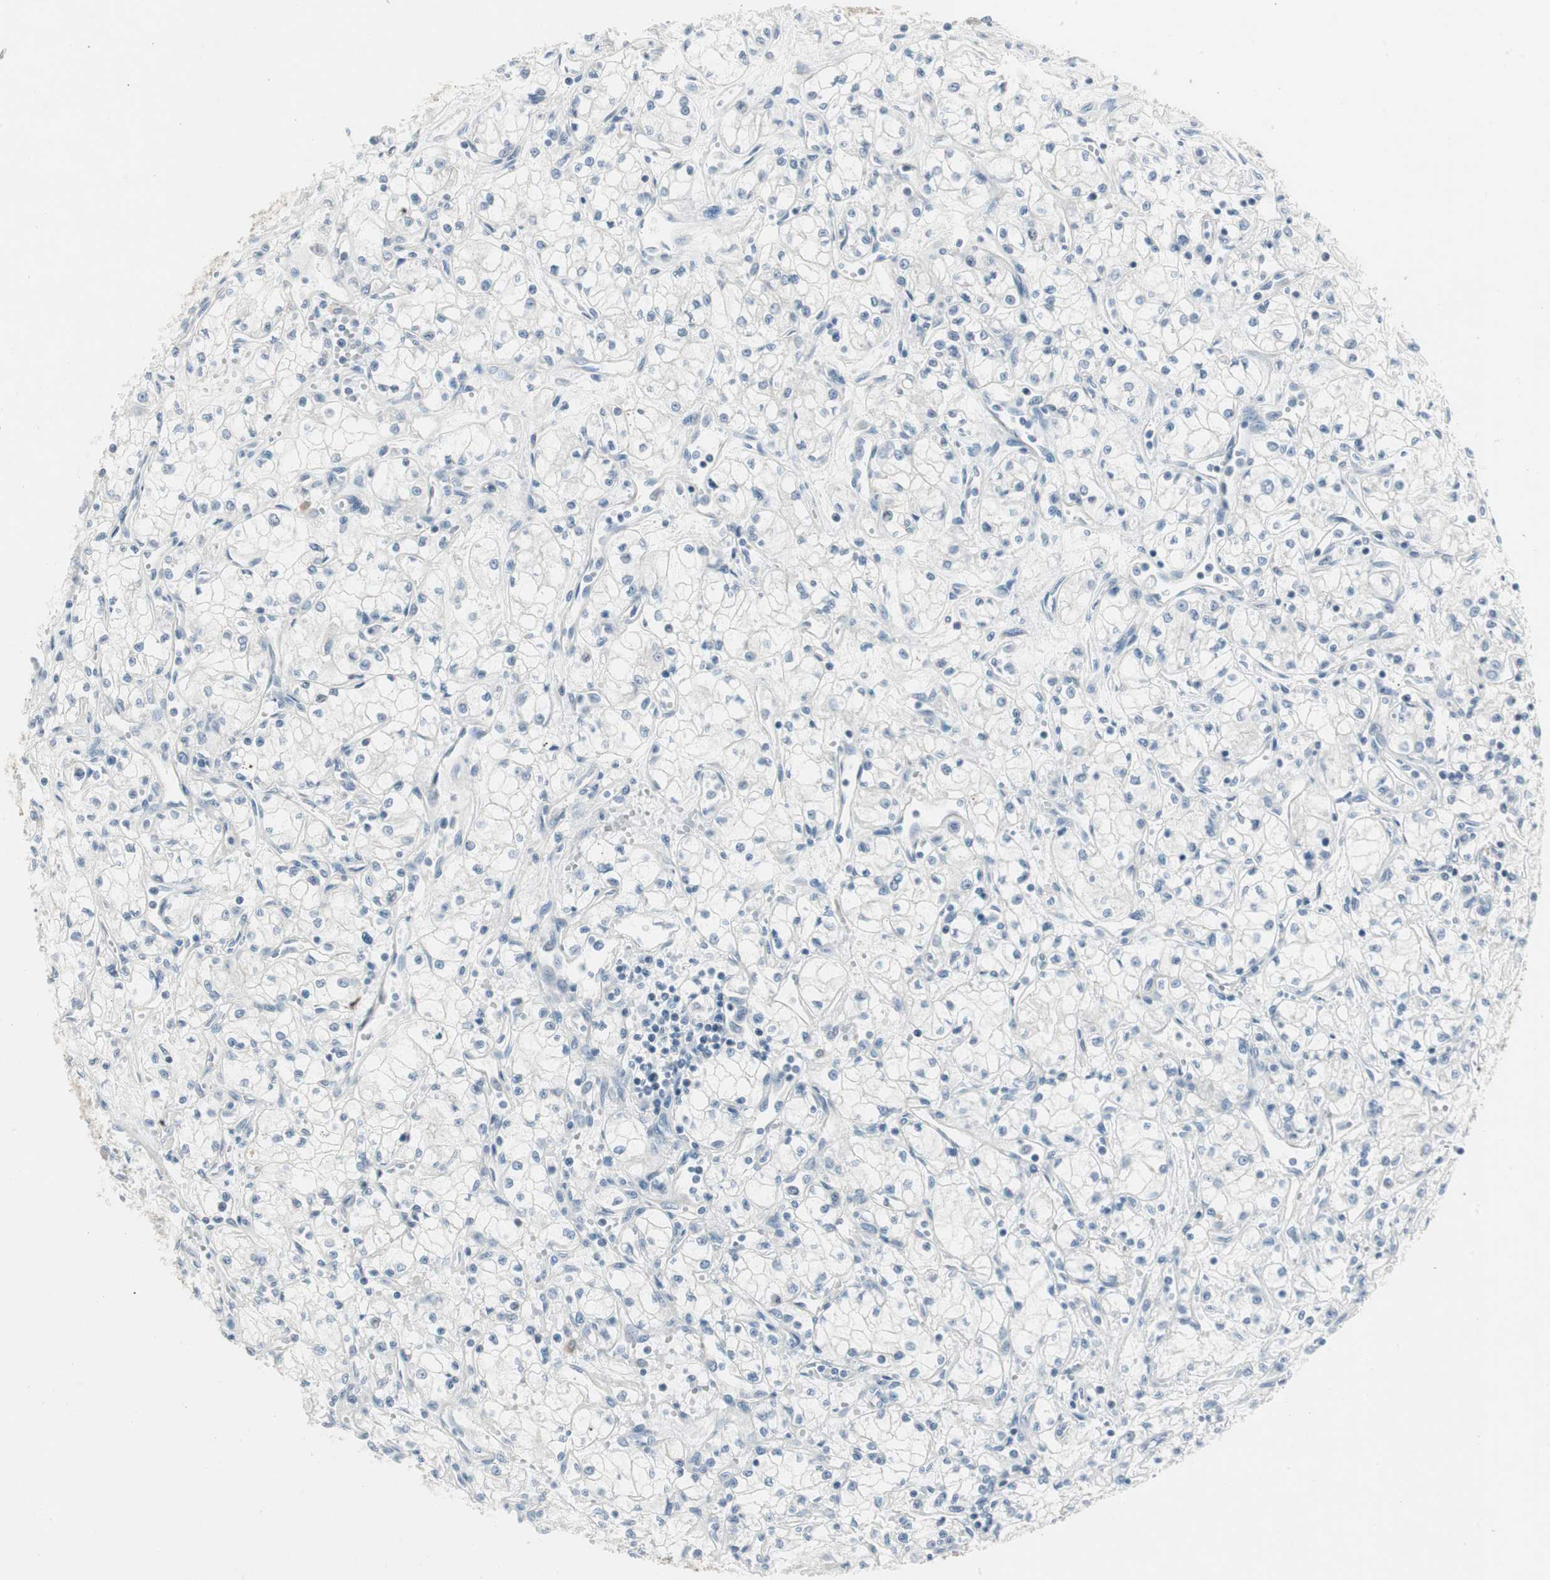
{"staining": {"intensity": "negative", "quantity": "none", "location": "none"}, "tissue": "renal cancer", "cell_type": "Tumor cells", "image_type": "cancer", "snomed": [{"axis": "morphology", "description": "Normal tissue, NOS"}, {"axis": "morphology", "description": "Adenocarcinoma, NOS"}, {"axis": "topography", "description": "Kidney"}], "caption": "An immunohistochemistry (IHC) micrograph of adenocarcinoma (renal) is shown. There is no staining in tumor cells of adenocarcinoma (renal). Nuclei are stained in blue.", "gene": "SPINK4", "patient": {"sex": "male", "age": 59}}